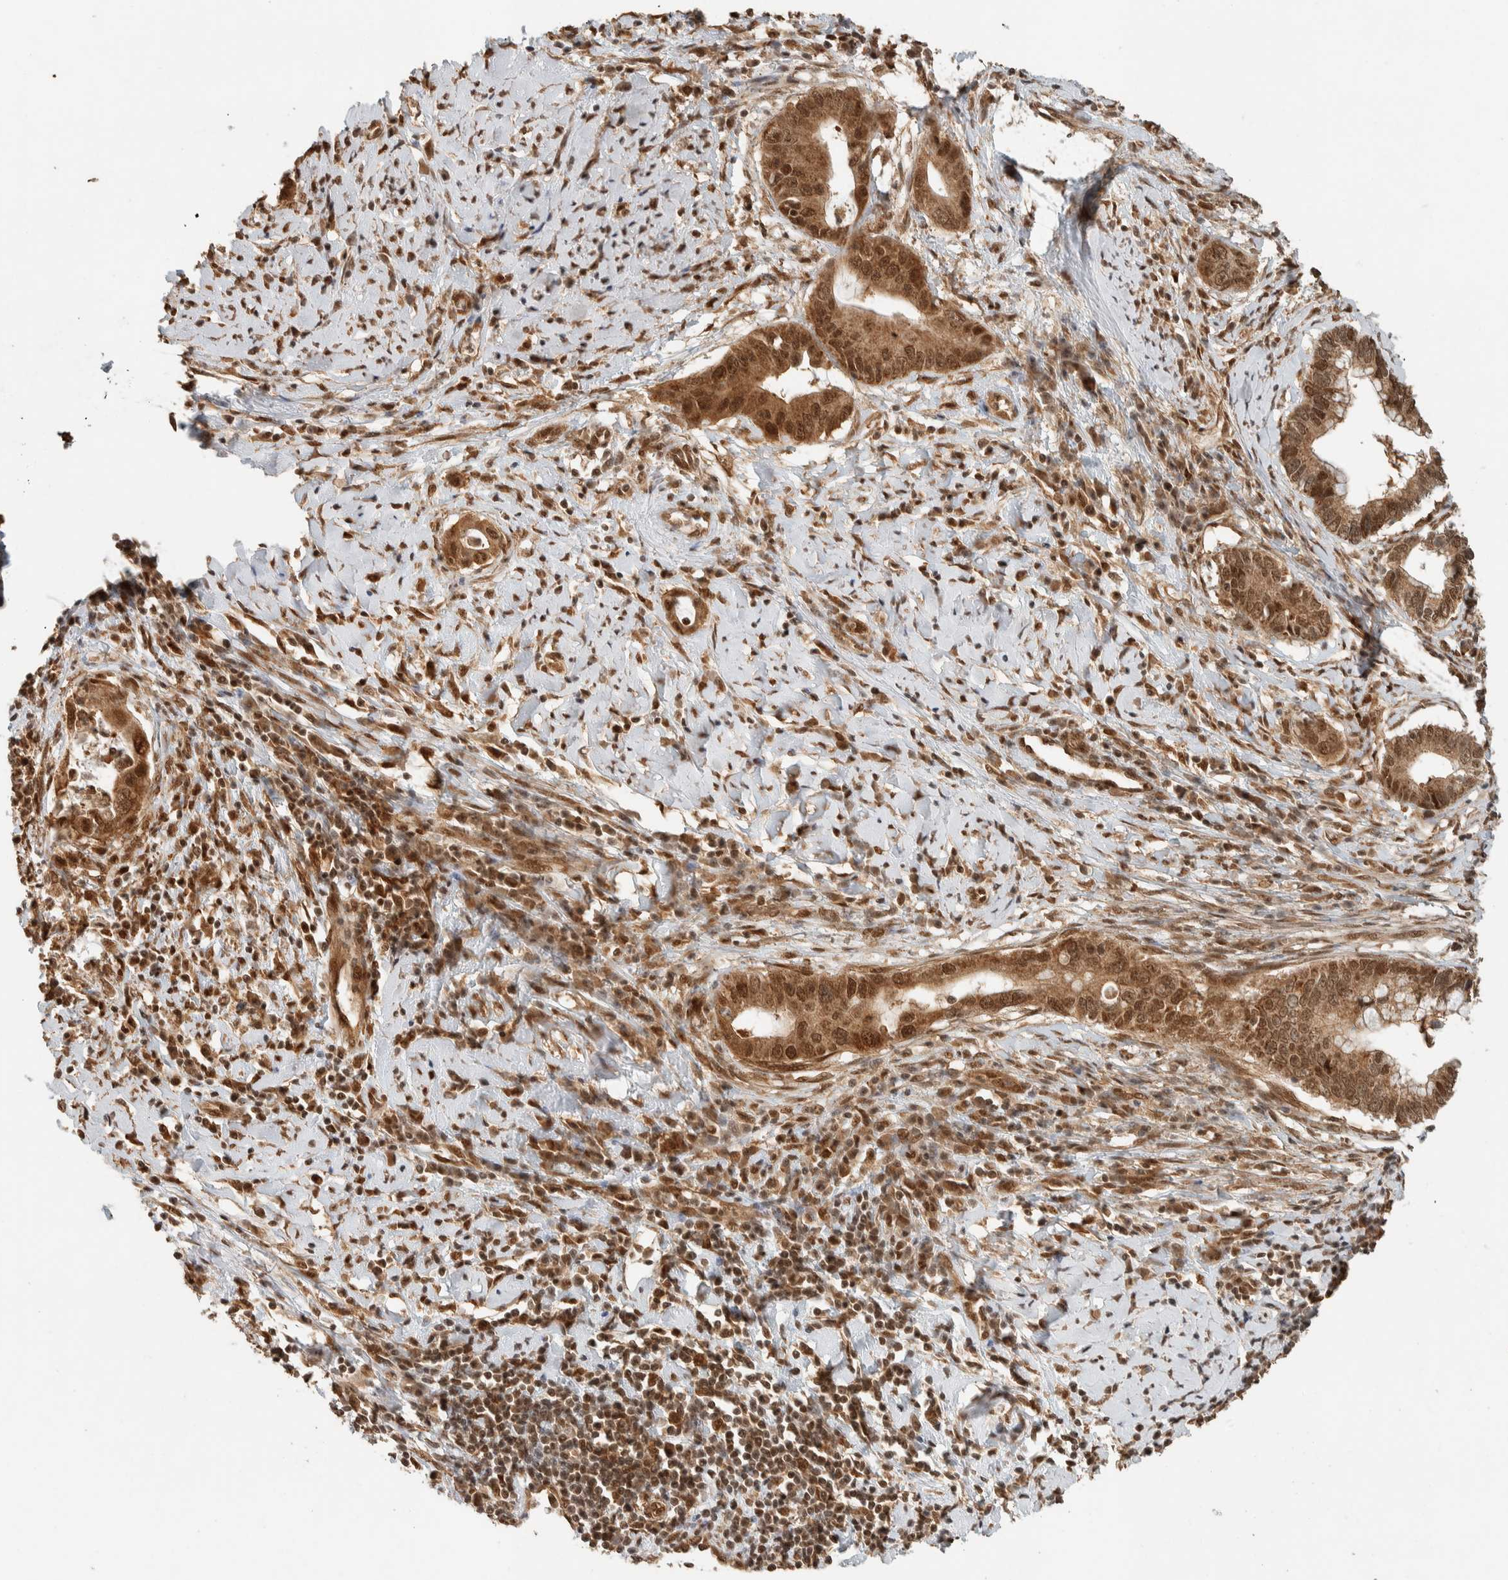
{"staining": {"intensity": "strong", "quantity": ">75%", "location": "cytoplasmic/membranous,nuclear"}, "tissue": "cervical cancer", "cell_type": "Tumor cells", "image_type": "cancer", "snomed": [{"axis": "morphology", "description": "Adenocarcinoma, NOS"}, {"axis": "topography", "description": "Cervix"}], "caption": "DAB (3,3'-diaminobenzidine) immunohistochemical staining of human cervical cancer demonstrates strong cytoplasmic/membranous and nuclear protein expression in about >75% of tumor cells.", "gene": "ZBTB2", "patient": {"sex": "female", "age": 44}}